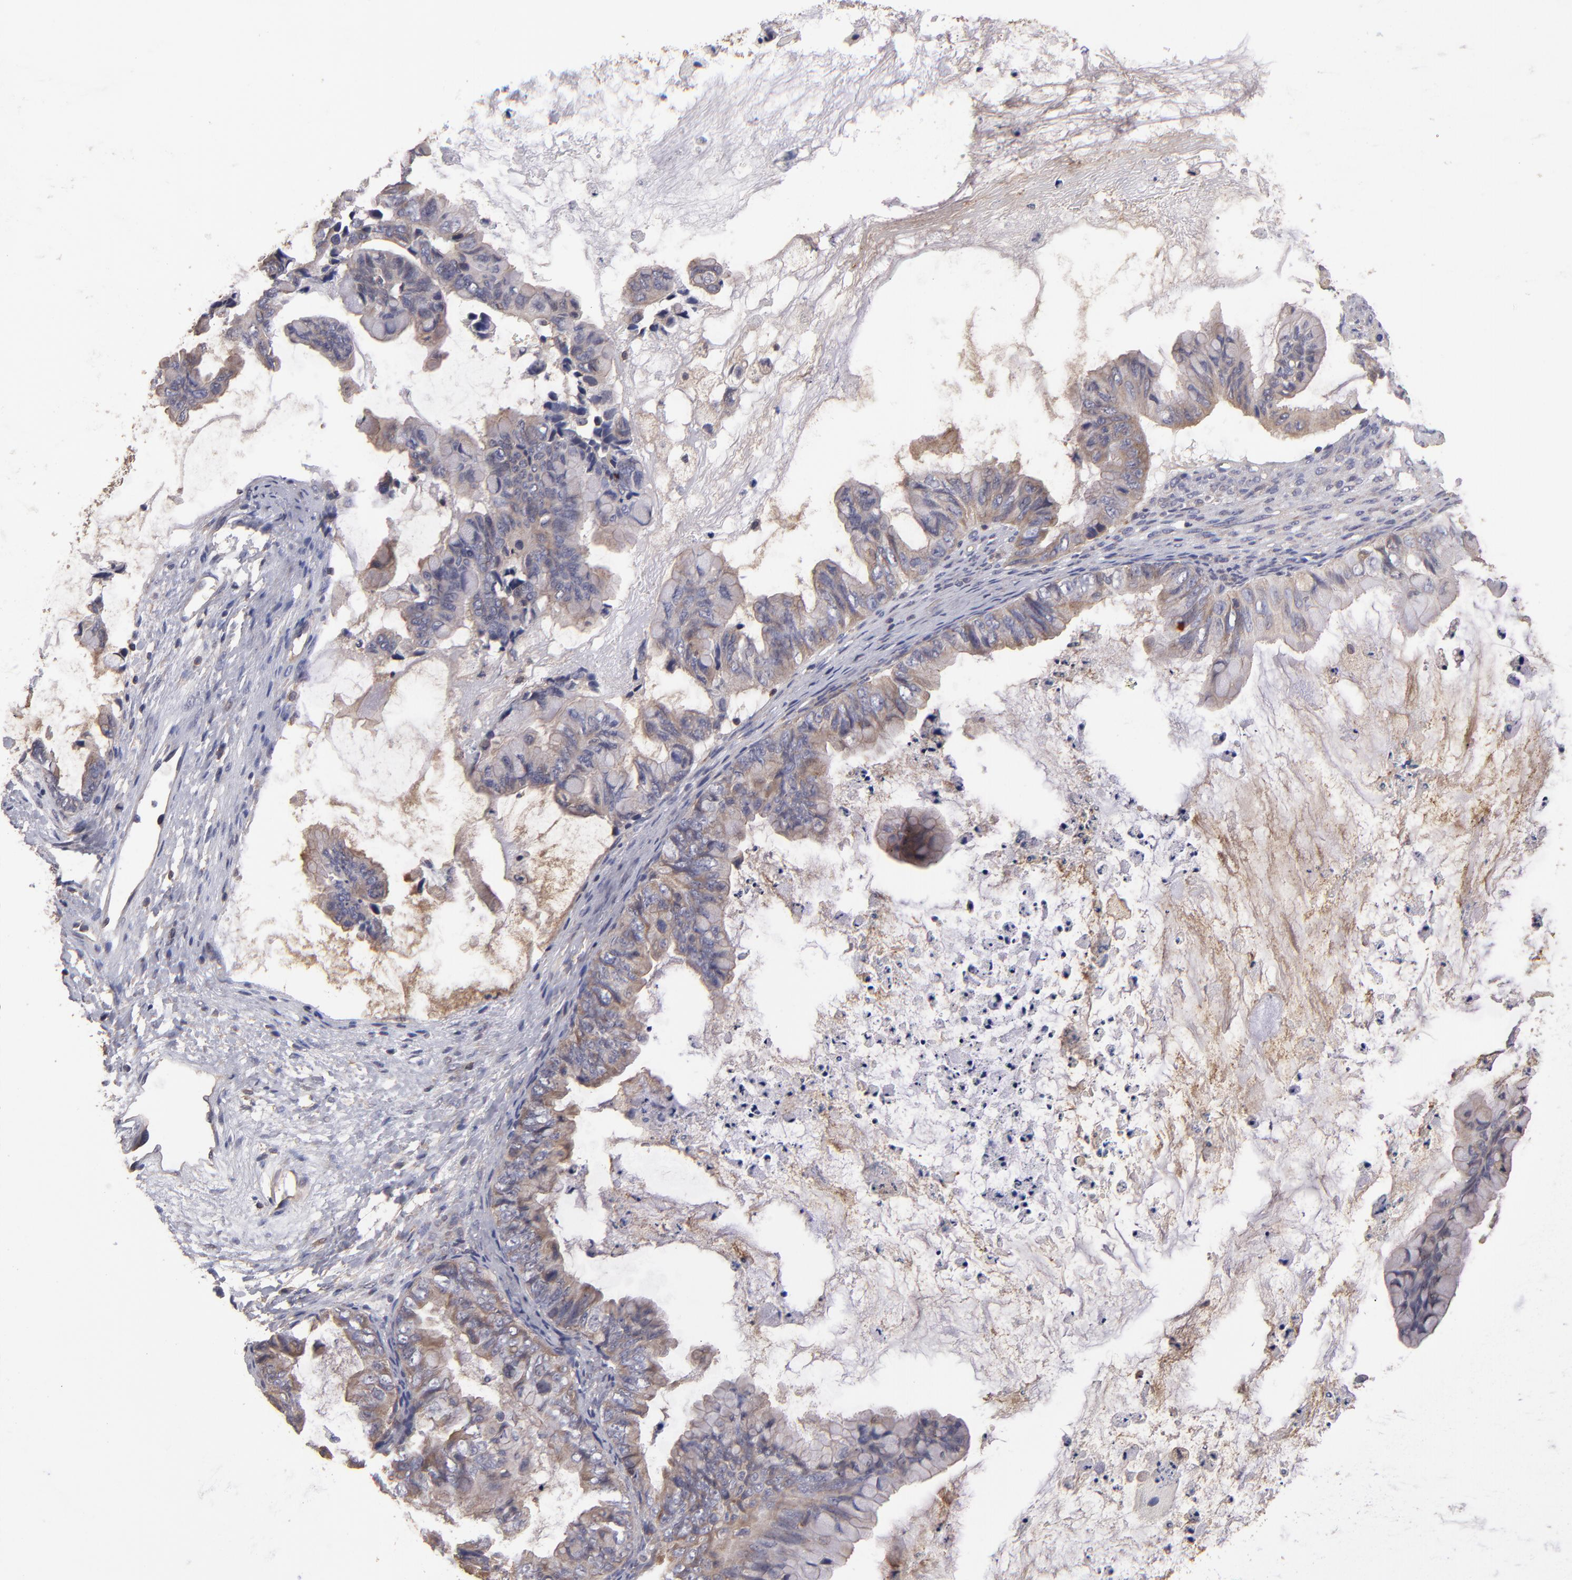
{"staining": {"intensity": "moderate", "quantity": ">75%", "location": "cytoplasmic/membranous"}, "tissue": "ovarian cancer", "cell_type": "Tumor cells", "image_type": "cancer", "snomed": [{"axis": "morphology", "description": "Cystadenocarcinoma, mucinous, NOS"}, {"axis": "topography", "description": "Ovary"}], "caption": "A high-resolution photomicrograph shows immunohistochemistry staining of ovarian cancer, which displays moderate cytoplasmic/membranous expression in approximately >75% of tumor cells.", "gene": "NF2", "patient": {"sex": "female", "age": 36}}